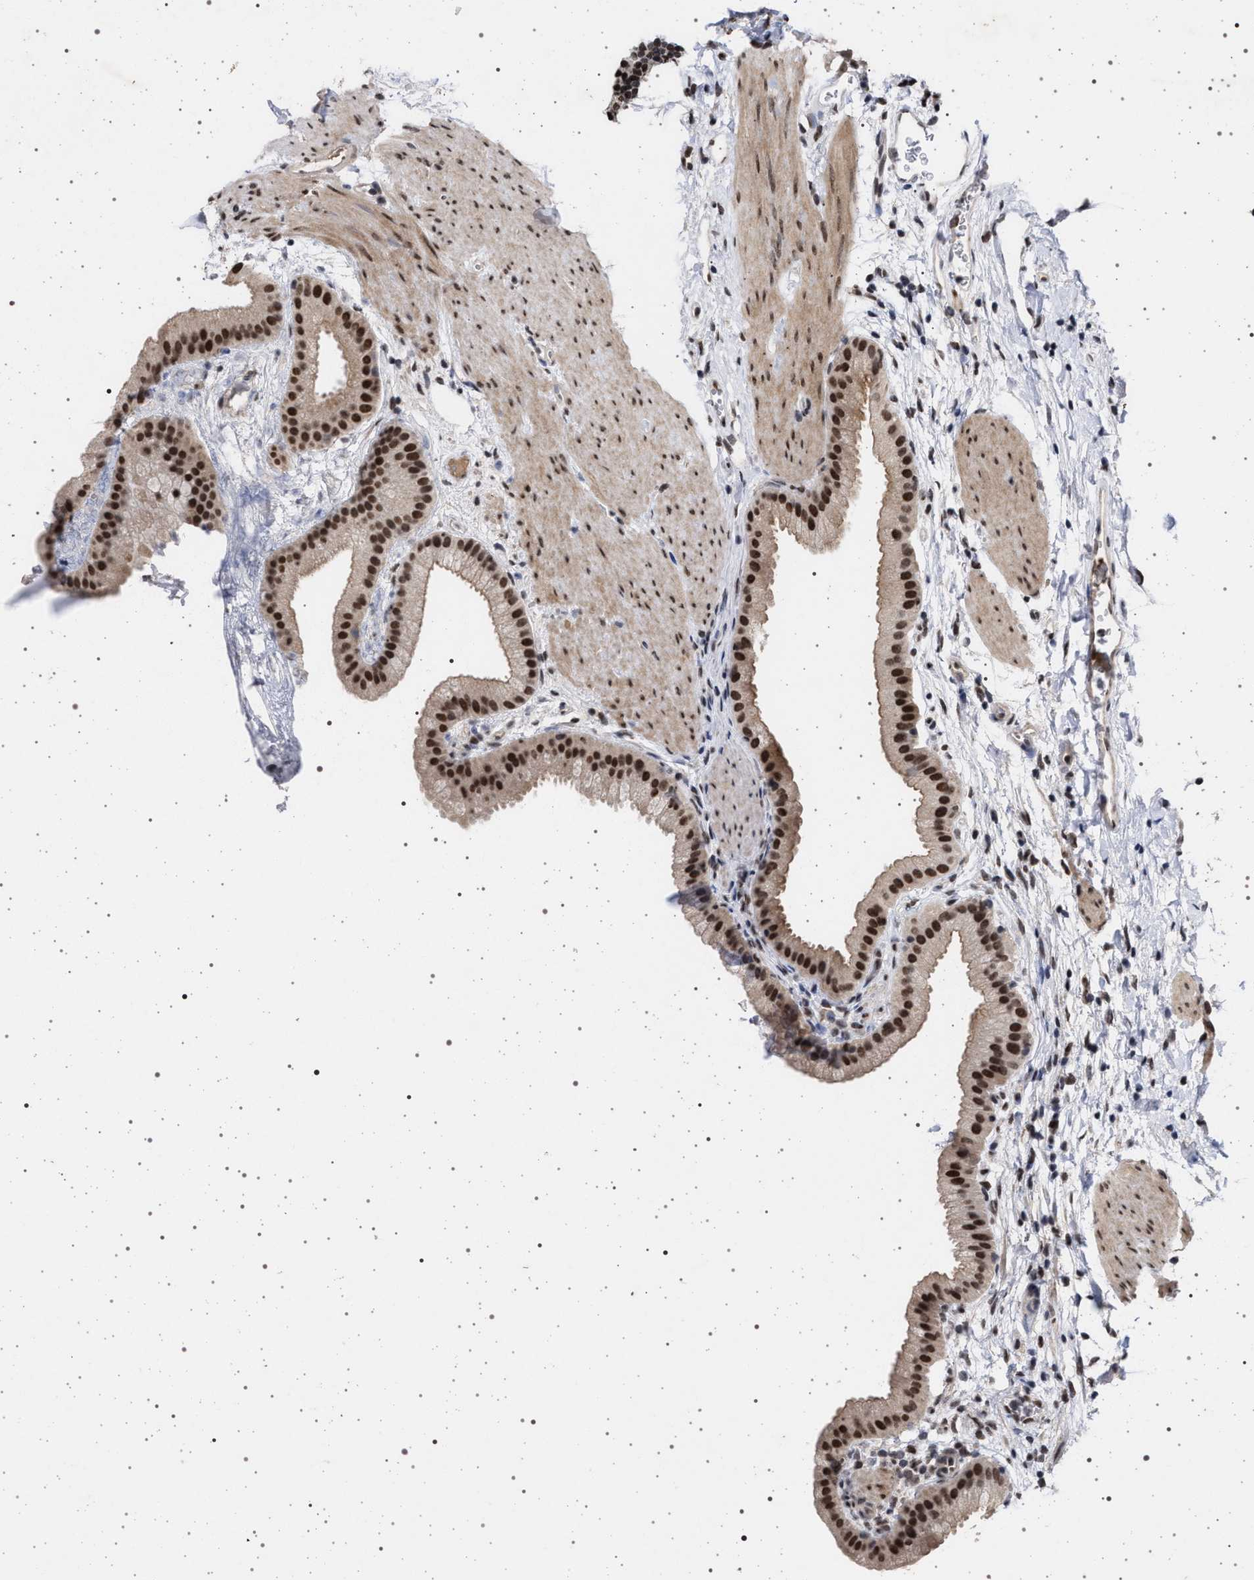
{"staining": {"intensity": "strong", "quantity": ">75%", "location": "nuclear"}, "tissue": "gallbladder", "cell_type": "Glandular cells", "image_type": "normal", "snomed": [{"axis": "morphology", "description": "Normal tissue, NOS"}, {"axis": "topography", "description": "Gallbladder"}], "caption": "A high amount of strong nuclear positivity is seen in approximately >75% of glandular cells in benign gallbladder.", "gene": "PHF12", "patient": {"sex": "female", "age": 64}}